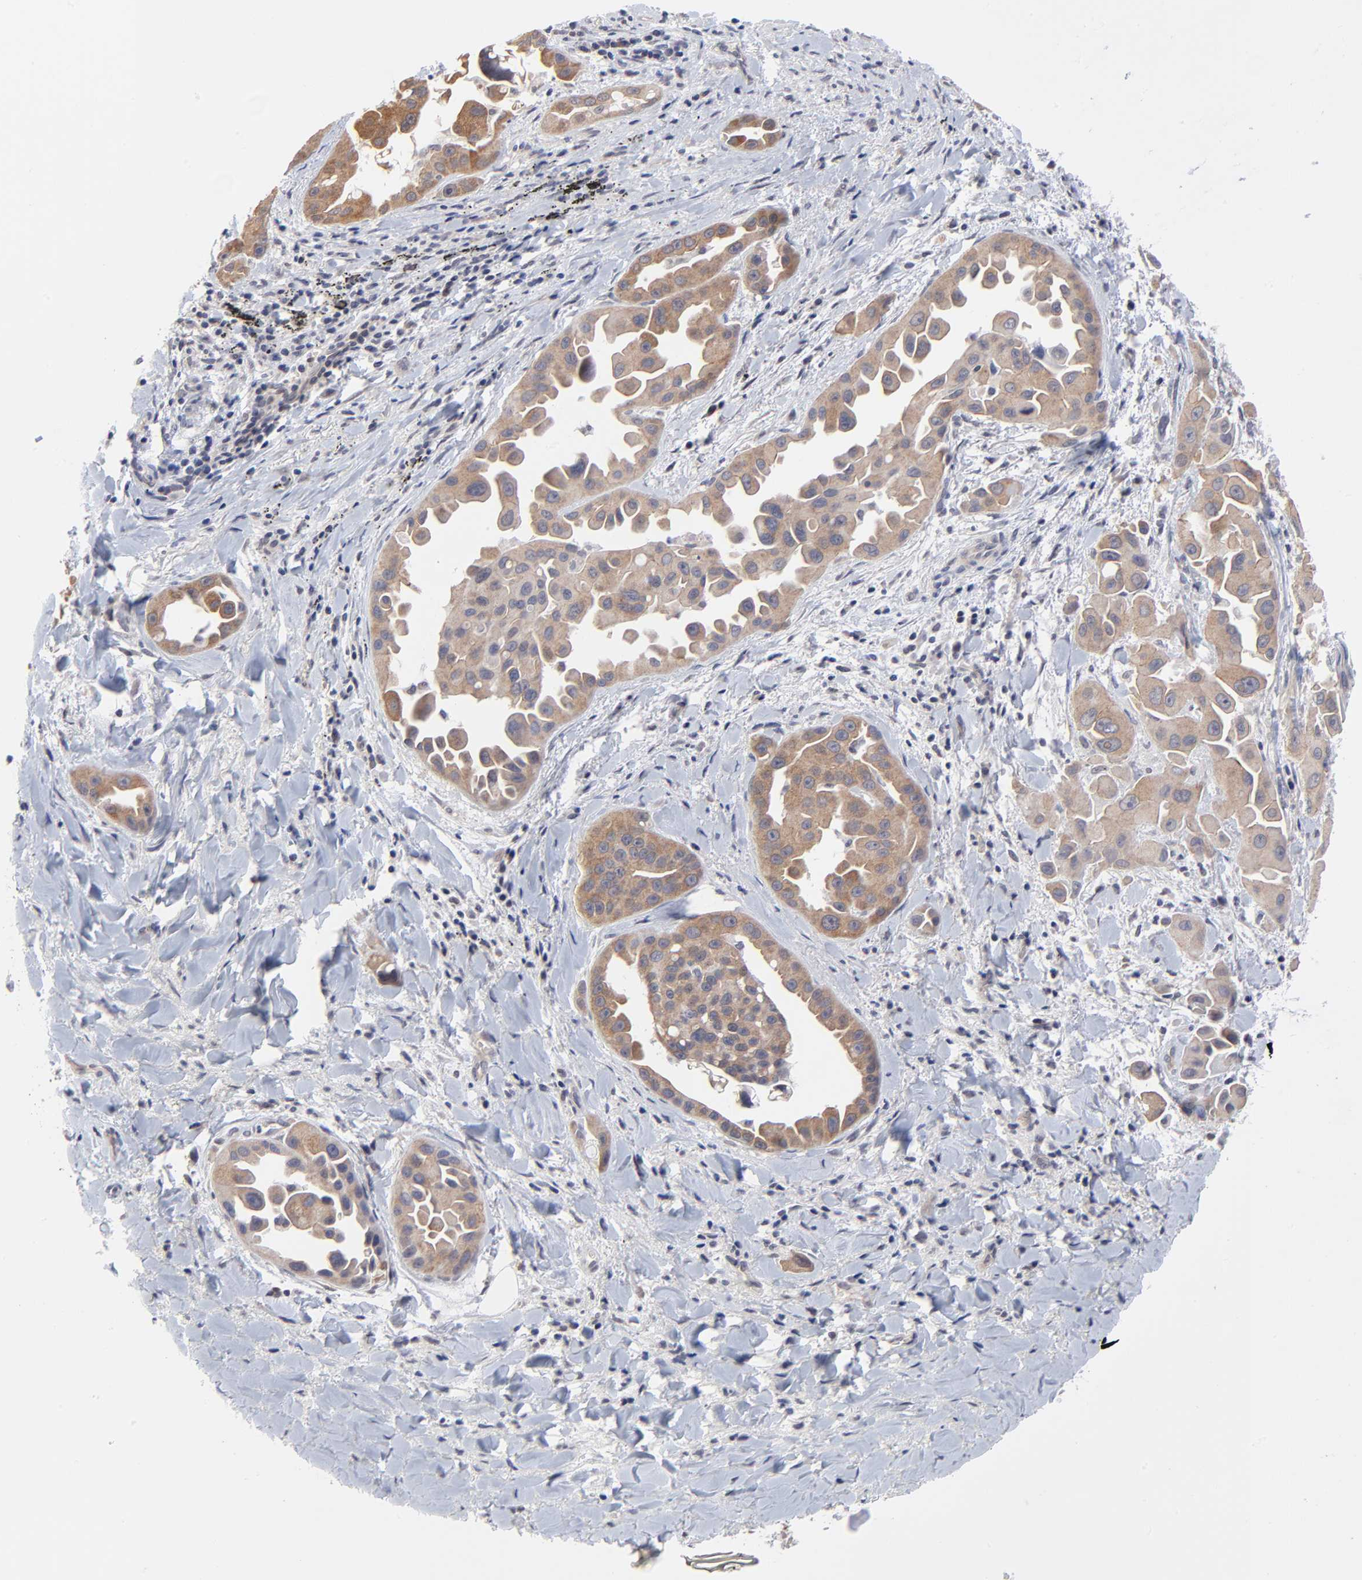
{"staining": {"intensity": "weak", "quantity": ">75%", "location": "cytoplasmic/membranous"}, "tissue": "lung cancer", "cell_type": "Tumor cells", "image_type": "cancer", "snomed": [{"axis": "morphology", "description": "Normal tissue, NOS"}, {"axis": "morphology", "description": "Adenocarcinoma, NOS"}, {"axis": "topography", "description": "Bronchus"}], "caption": "IHC histopathology image of human lung cancer (adenocarcinoma) stained for a protein (brown), which shows low levels of weak cytoplasmic/membranous expression in about >75% of tumor cells.", "gene": "FBXO8", "patient": {"sex": "male", "age": 68}}